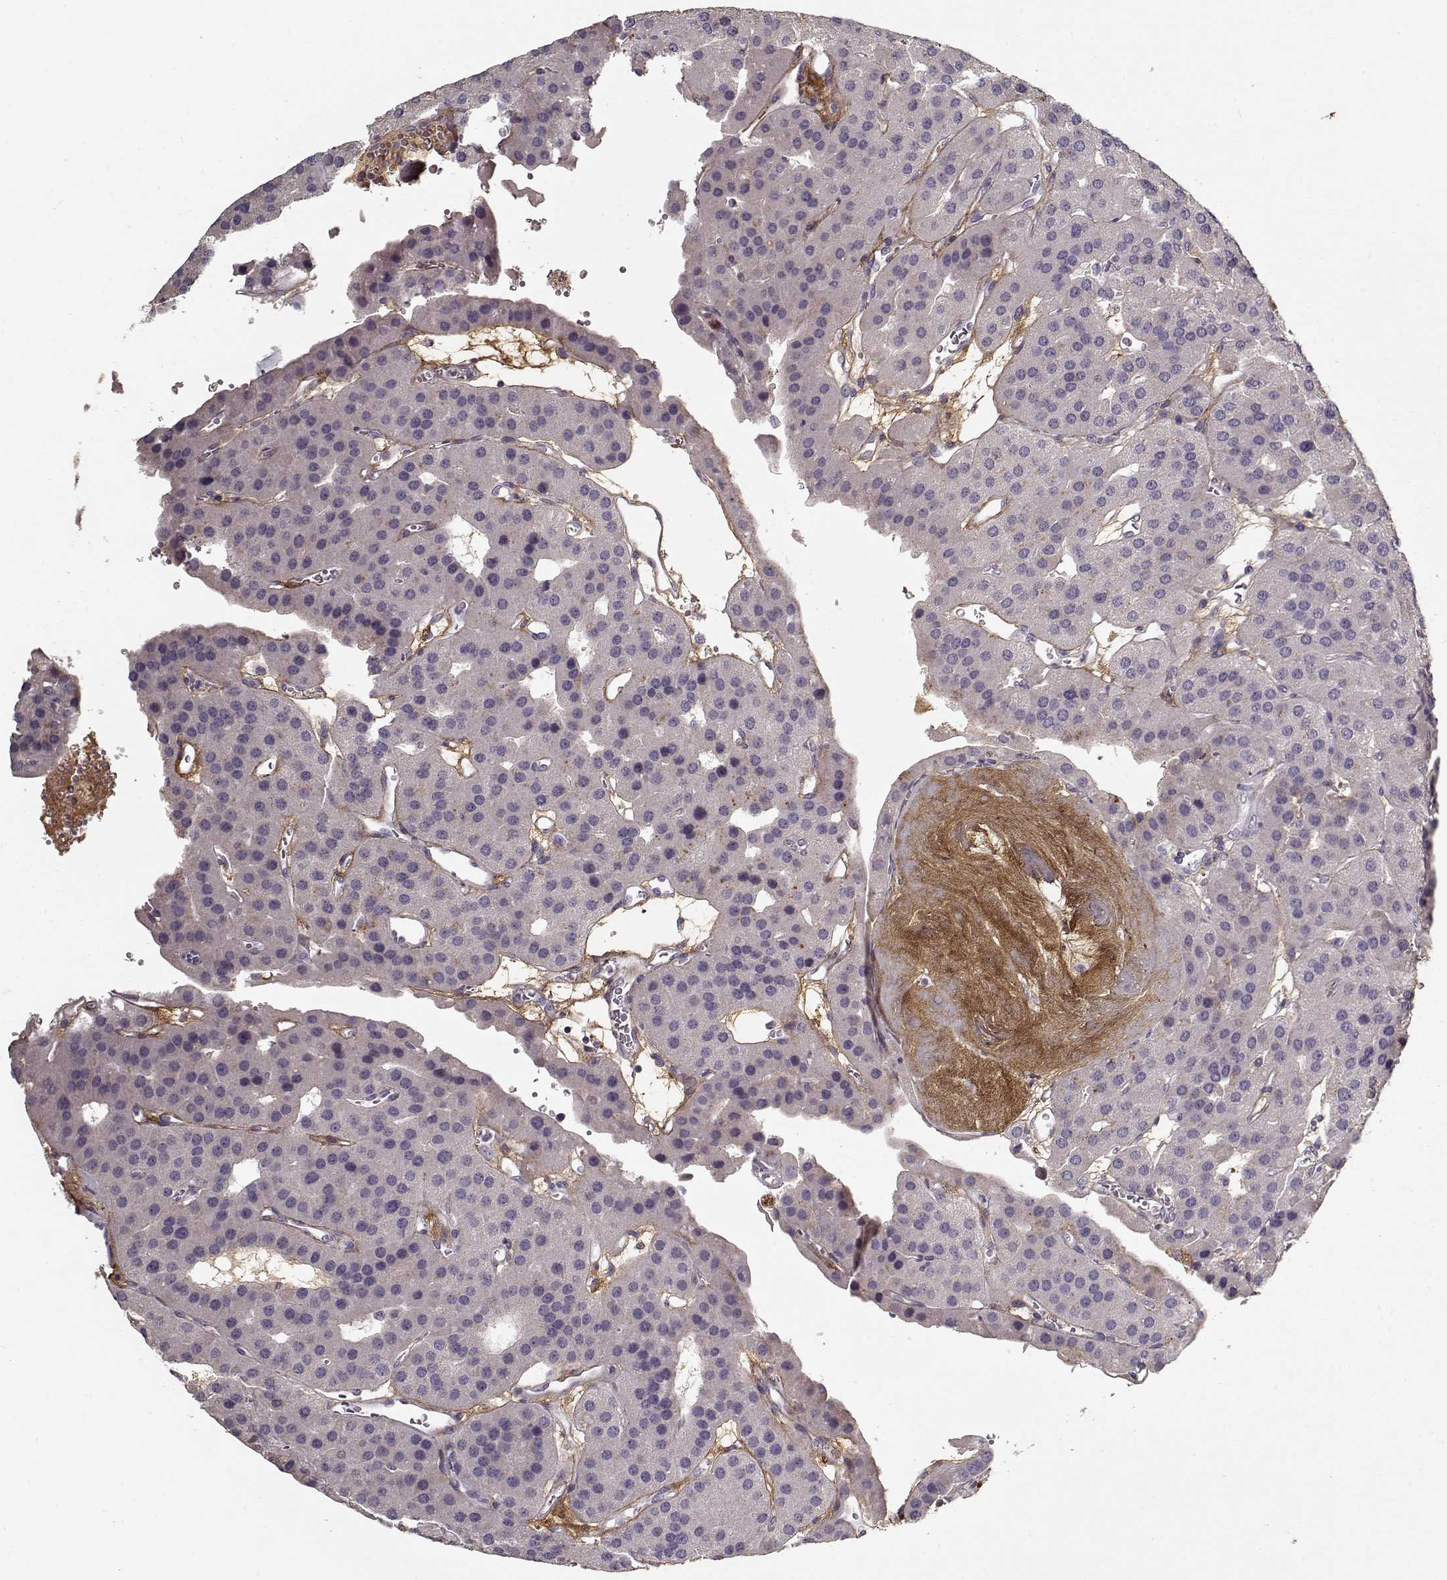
{"staining": {"intensity": "negative", "quantity": "none", "location": "none"}, "tissue": "parathyroid gland", "cell_type": "Glandular cells", "image_type": "normal", "snomed": [{"axis": "morphology", "description": "Normal tissue, NOS"}, {"axis": "morphology", "description": "Adenoma, NOS"}, {"axis": "topography", "description": "Parathyroid gland"}], "caption": "Immunohistochemical staining of benign human parathyroid gland shows no significant expression in glandular cells. The staining is performed using DAB brown chromogen with nuclei counter-stained in using hematoxylin.", "gene": "LUM", "patient": {"sex": "female", "age": 86}}